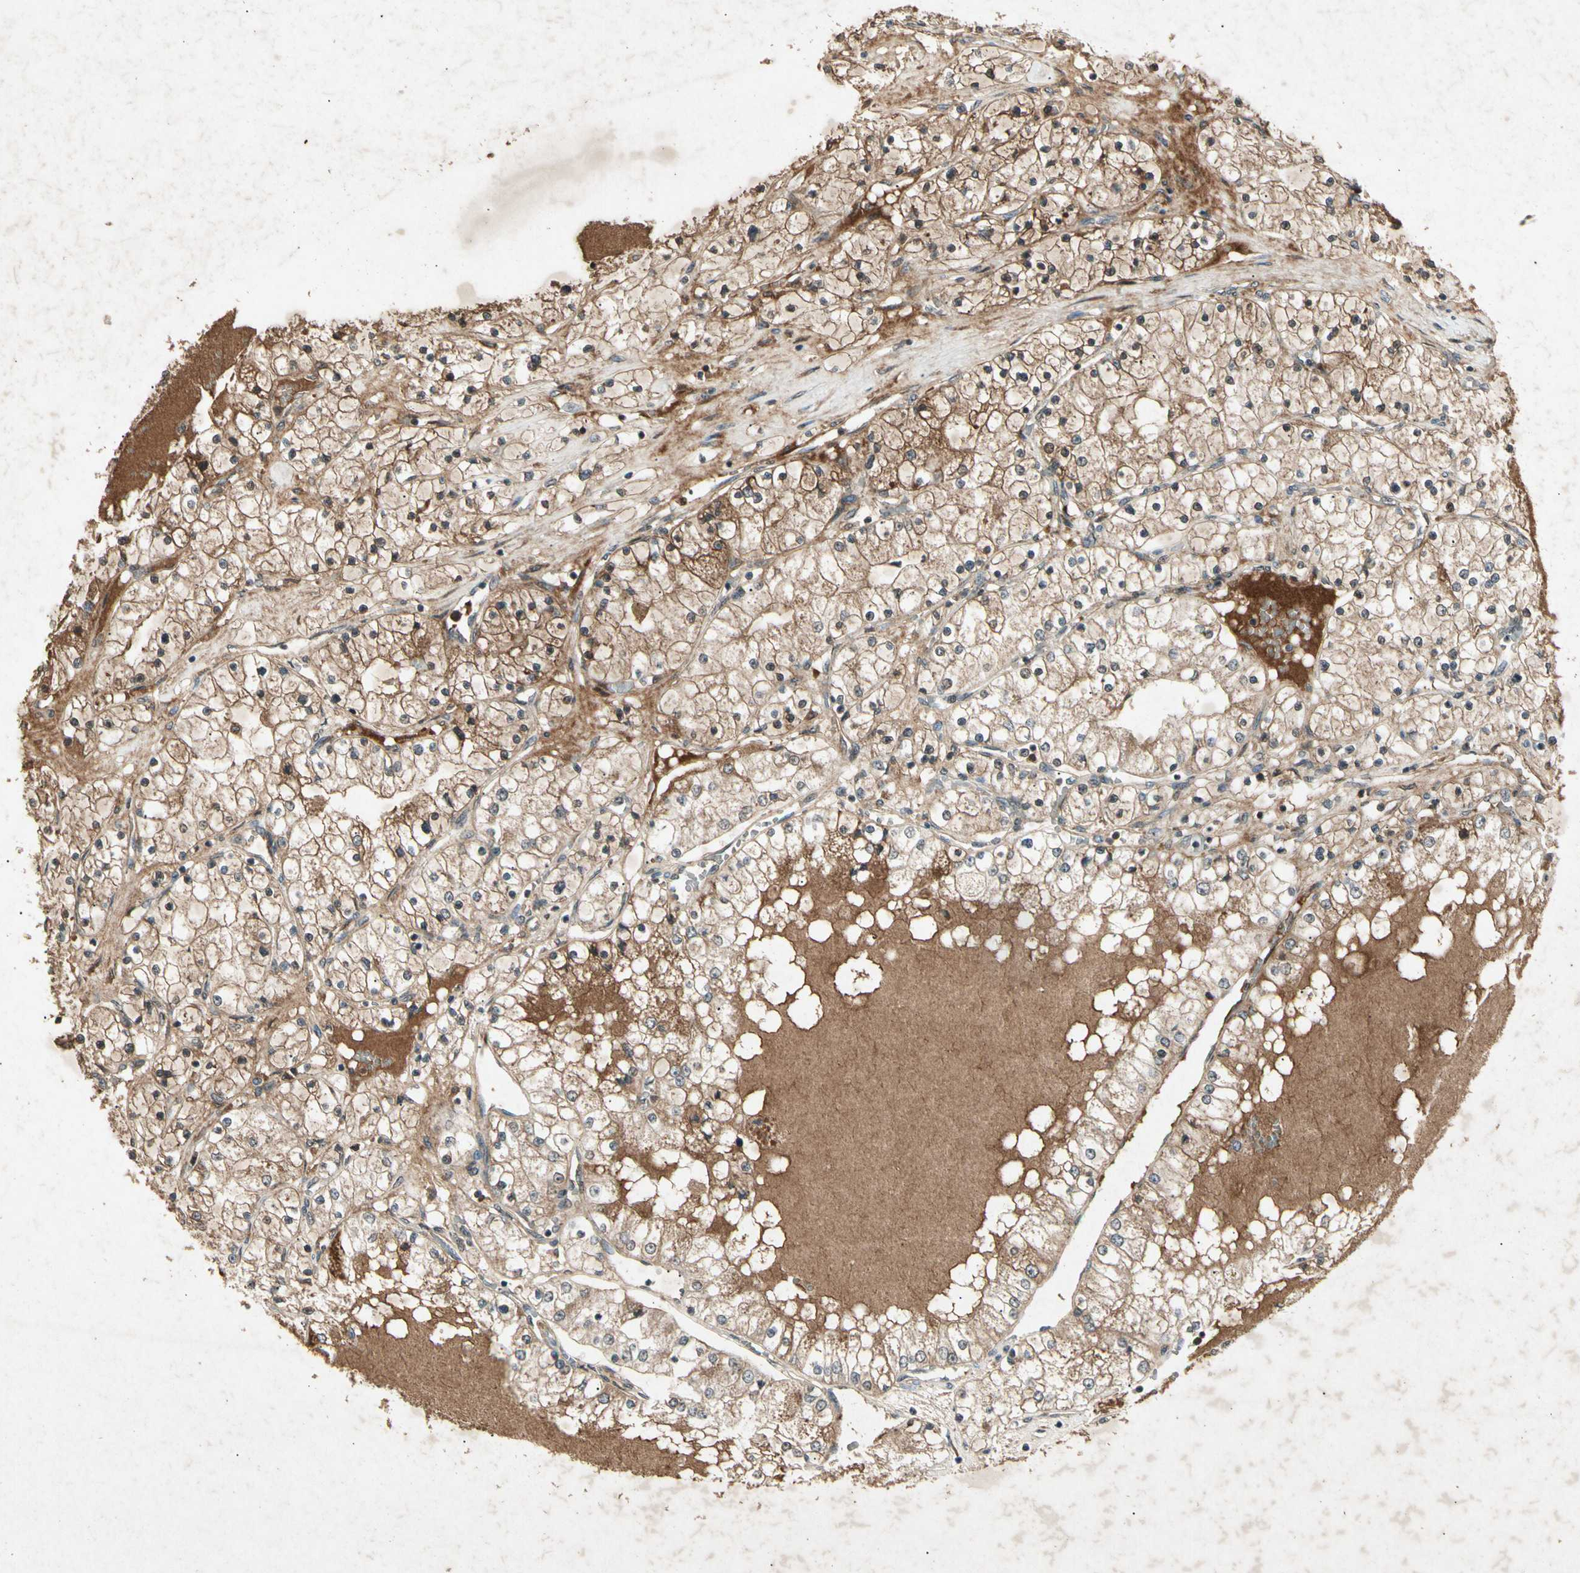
{"staining": {"intensity": "moderate", "quantity": ">75%", "location": "cytoplasmic/membranous"}, "tissue": "renal cancer", "cell_type": "Tumor cells", "image_type": "cancer", "snomed": [{"axis": "morphology", "description": "Adenocarcinoma, NOS"}, {"axis": "topography", "description": "Kidney"}], "caption": "Renal adenocarcinoma tissue shows moderate cytoplasmic/membranous expression in approximately >75% of tumor cells", "gene": "CP", "patient": {"sex": "male", "age": 68}}